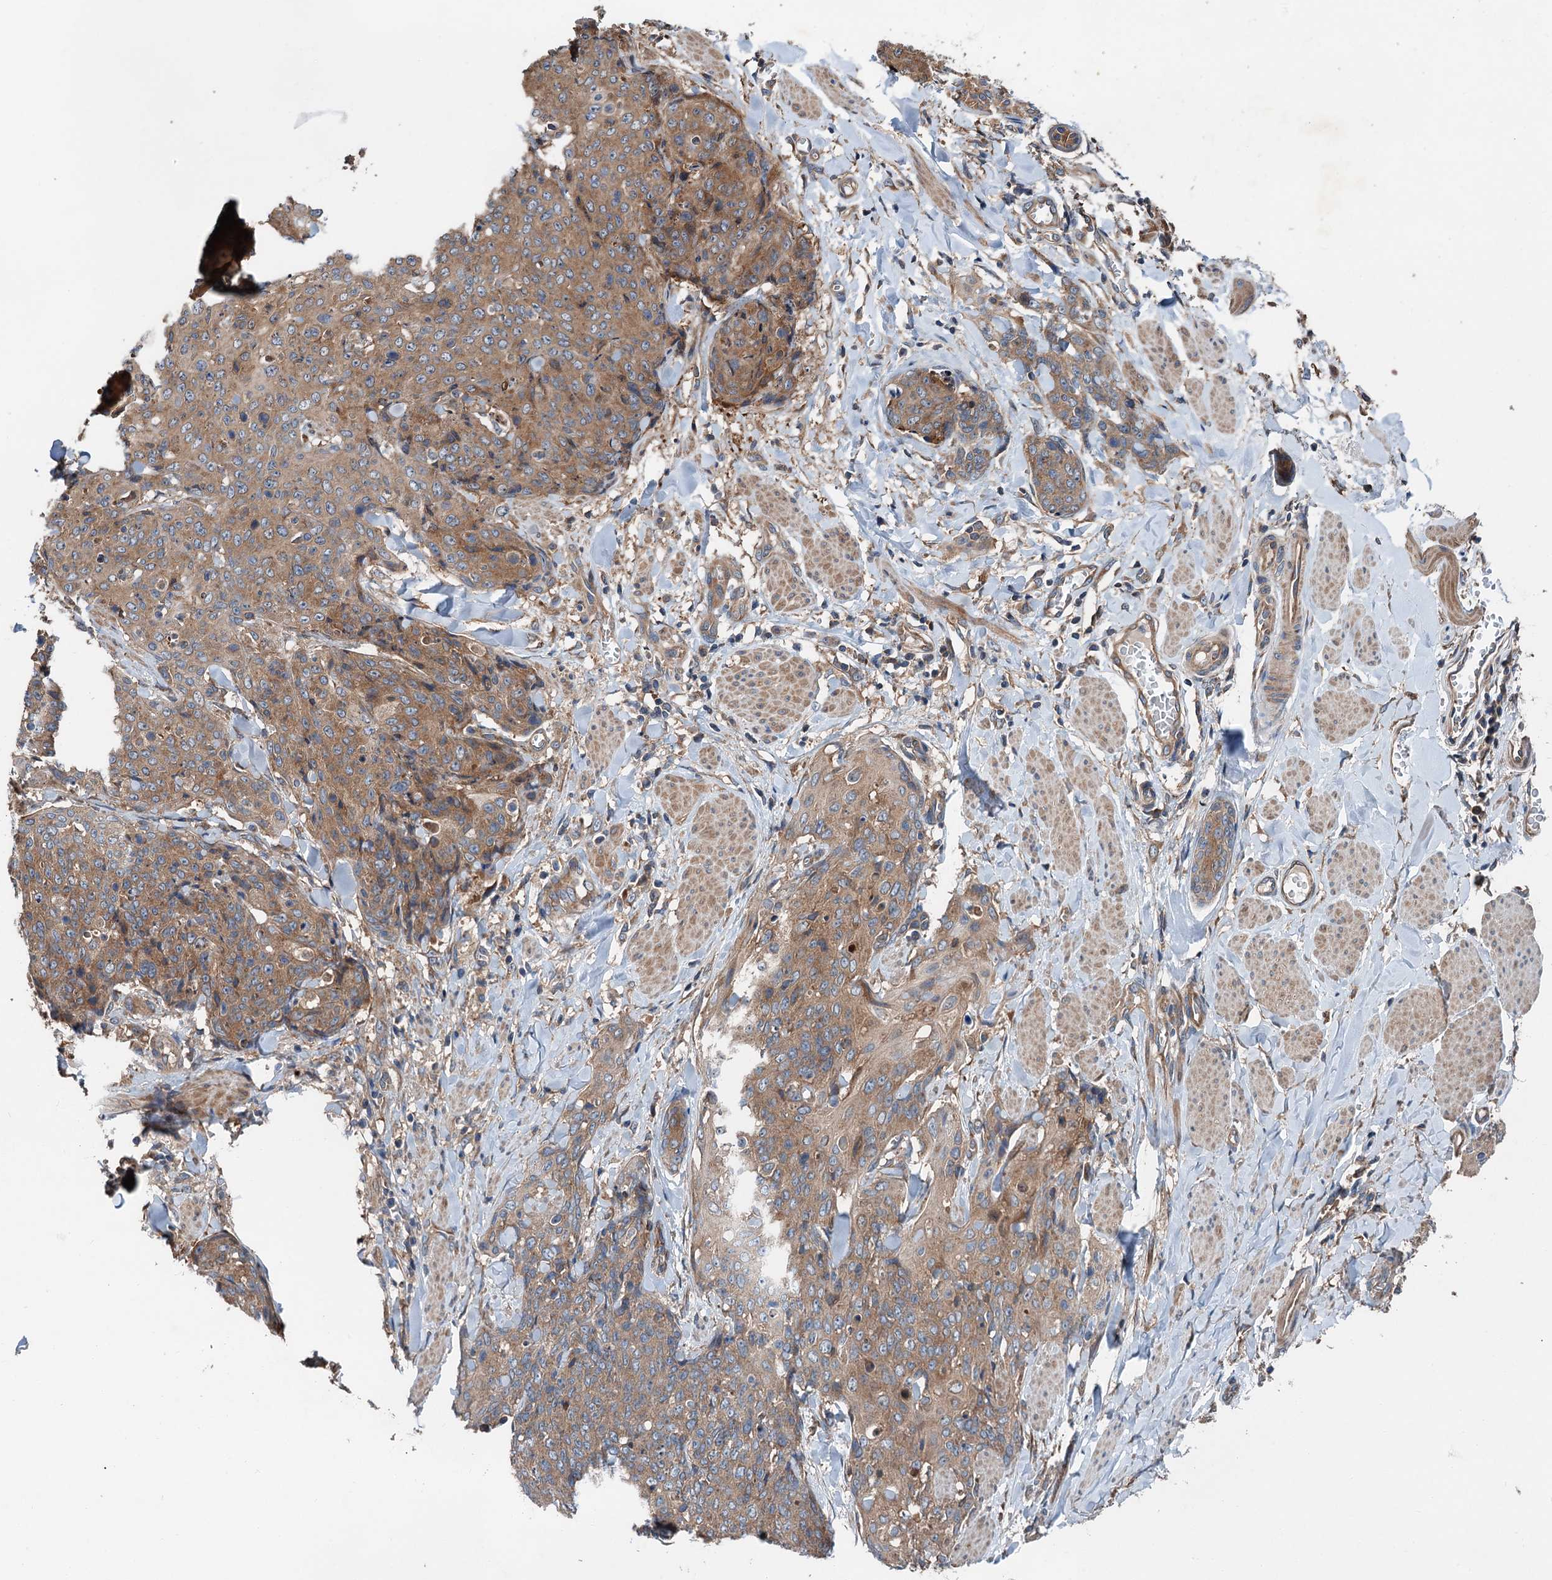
{"staining": {"intensity": "moderate", "quantity": ">75%", "location": "cytoplasmic/membranous"}, "tissue": "skin cancer", "cell_type": "Tumor cells", "image_type": "cancer", "snomed": [{"axis": "morphology", "description": "Squamous cell carcinoma, NOS"}, {"axis": "topography", "description": "Skin"}, {"axis": "topography", "description": "Vulva"}], "caption": "Moderate cytoplasmic/membranous staining for a protein is seen in approximately >75% of tumor cells of squamous cell carcinoma (skin) using immunohistochemistry.", "gene": "COG3", "patient": {"sex": "female", "age": 85}}